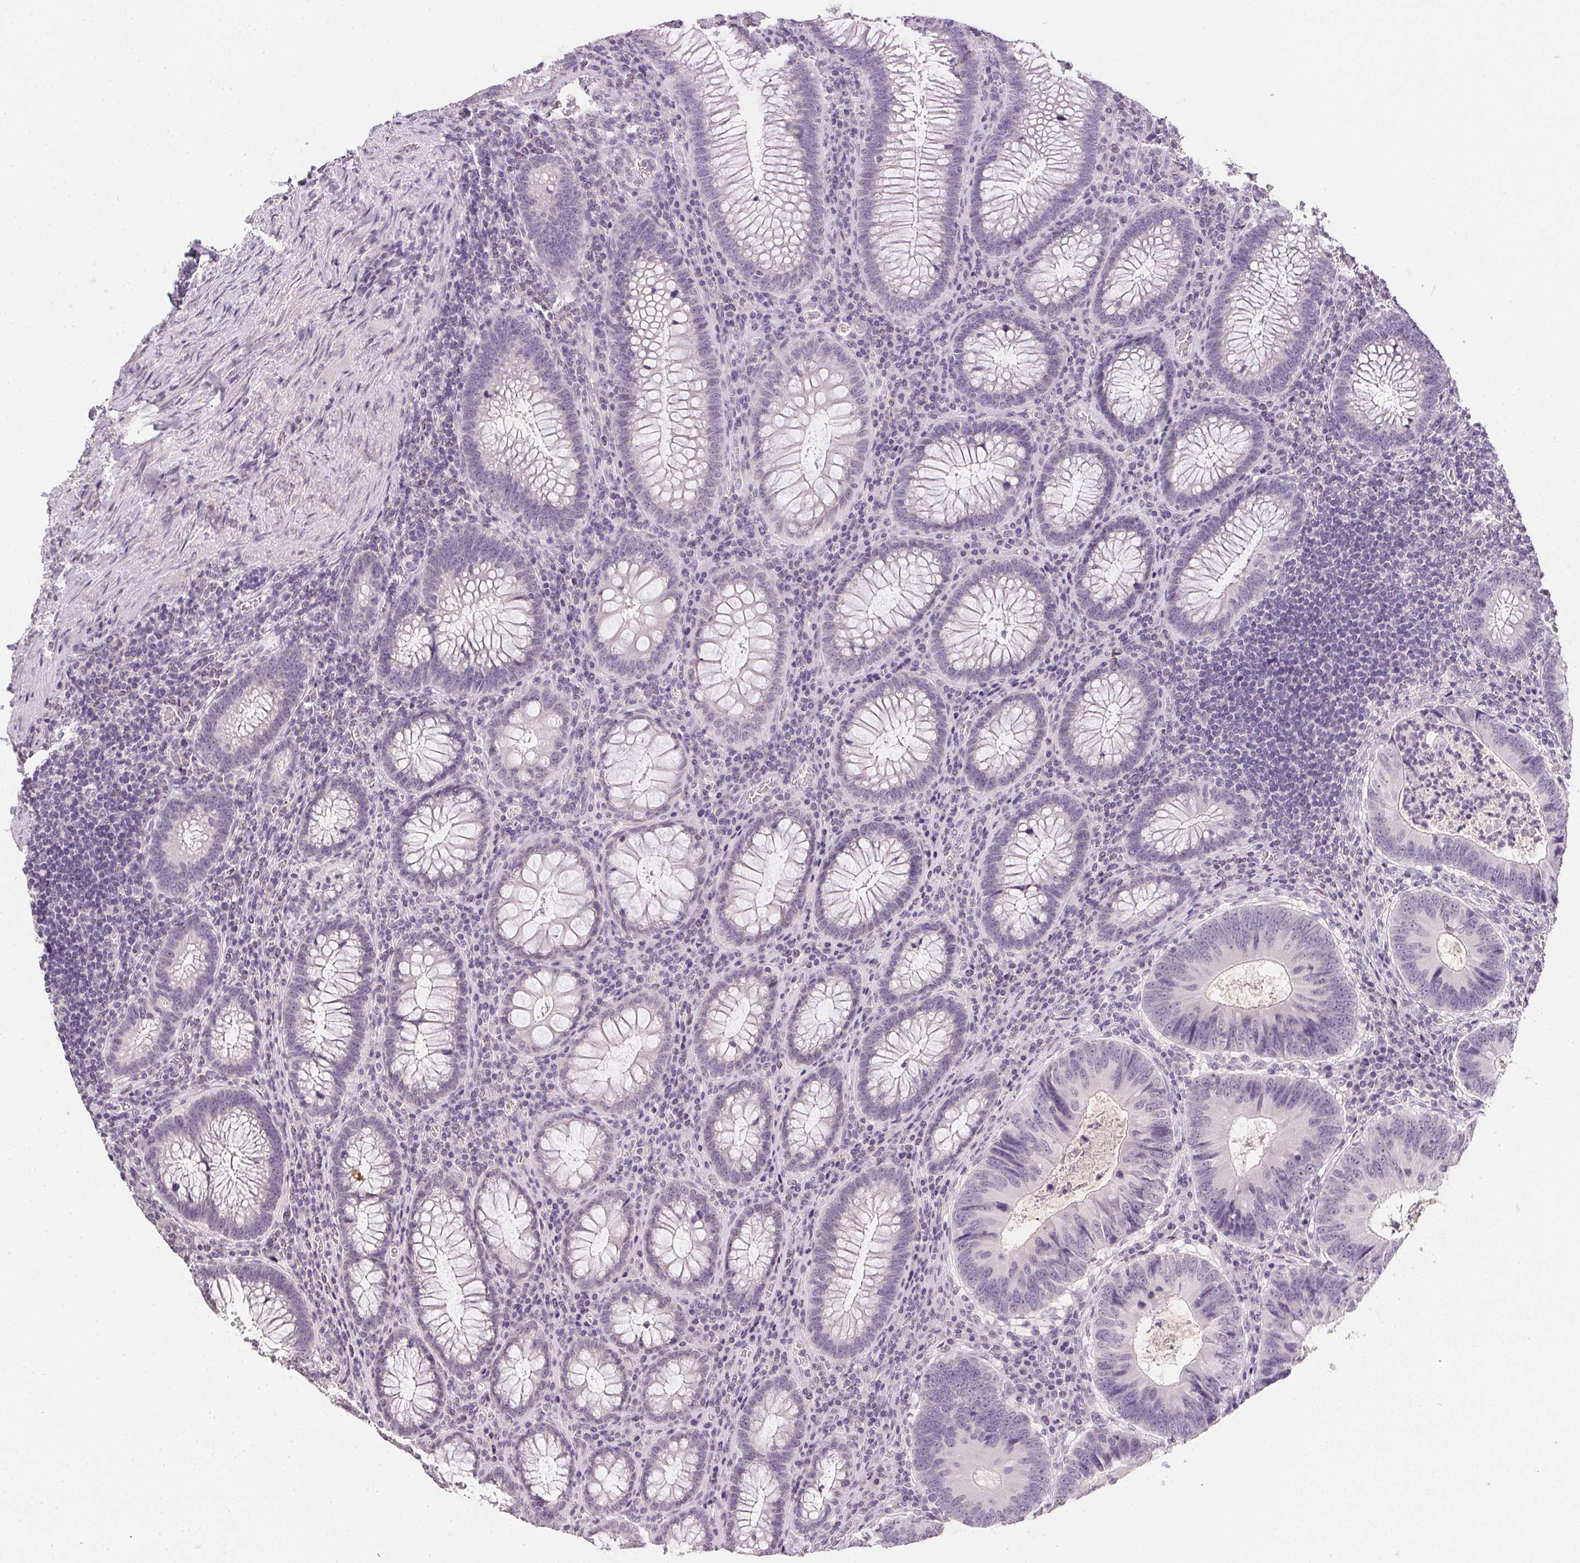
{"staining": {"intensity": "negative", "quantity": "none", "location": "none"}, "tissue": "colorectal cancer", "cell_type": "Tumor cells", "image_type": "cancer", "snomed": [{"axis": "morphology", "description": "Adenocarcinoma, NOS"}, {"axis": "topography", "description": "Colon"}], "caption": "A high-resolution photomicrograph shows immunohistochemistry staining of colorectal cancer, which shows no significant staining in tumor cells. (Stains: DAB IHC with hematoxylin counter stain, Microscopy: brightfield microscopy at high magnification).", "gene": "PPY", "patient": {"sex": "male", "age": 67}}